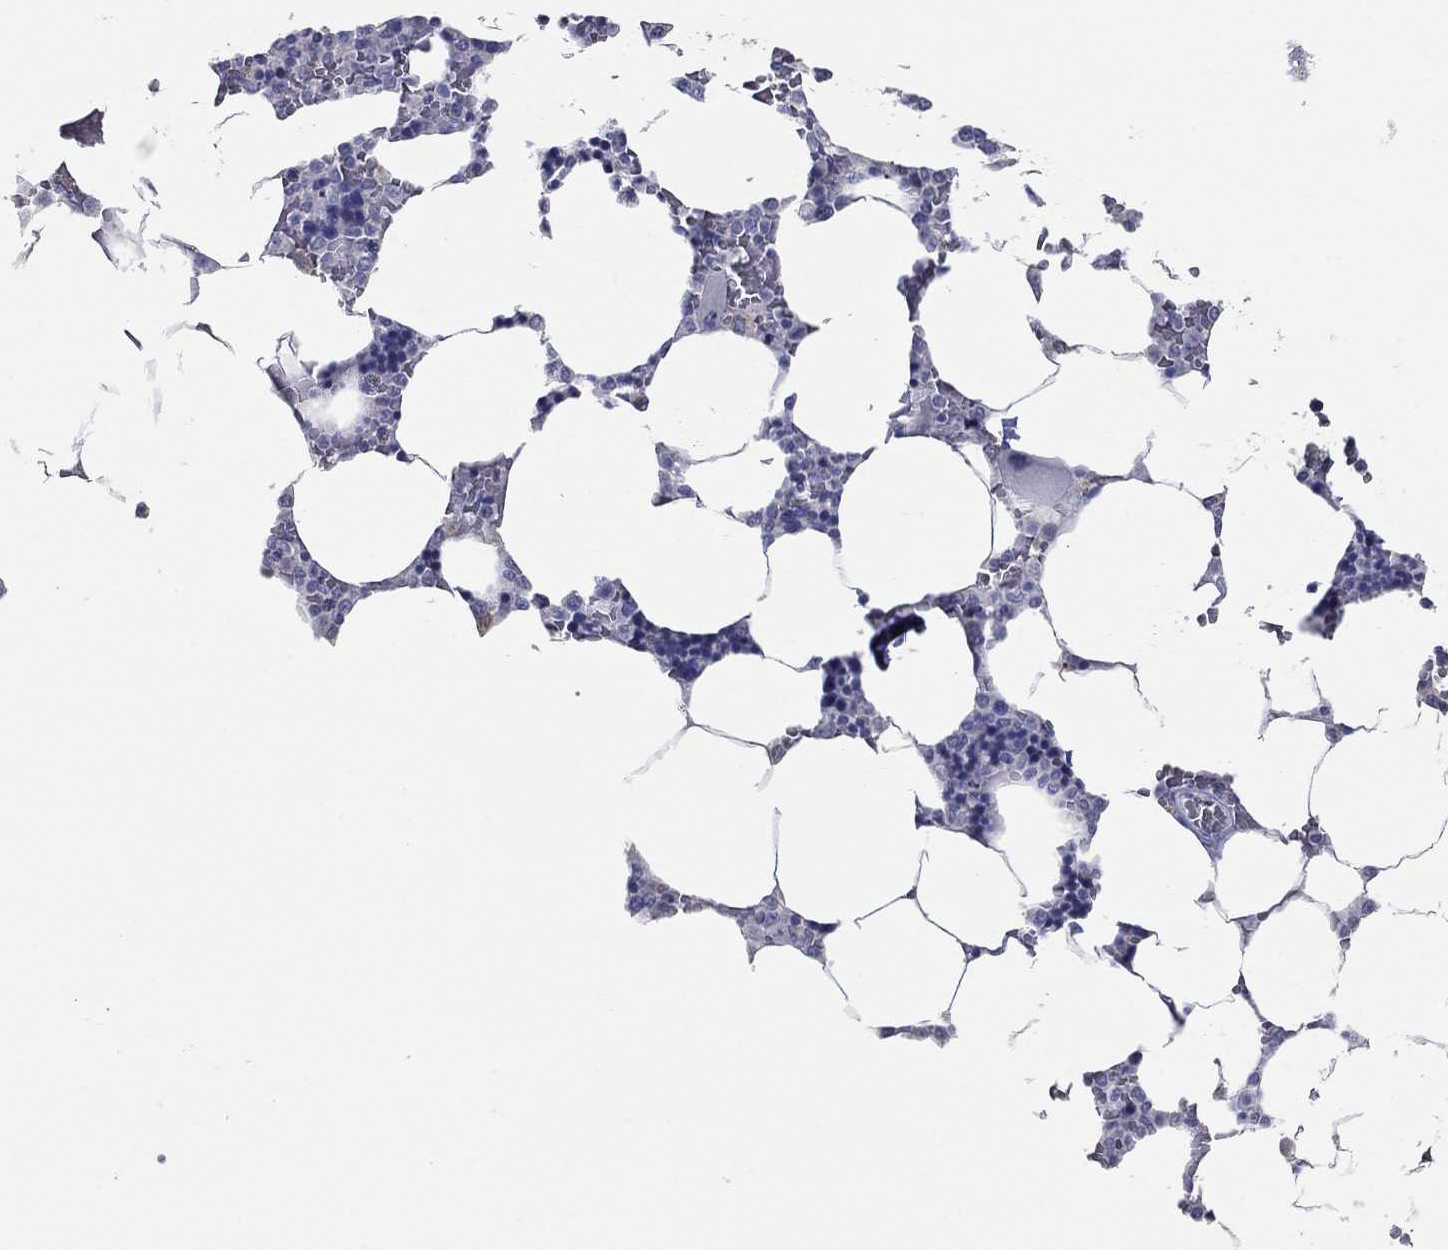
{"staining": {"intensity": "negative", "quantity": "none", "location": "none"}, "tissue": "bone marrow", "cell_type": "Hematopoietic cells", "image_type": "normal", "snomed": [{"axis": "morphology", "description": "Normal tissue, NOS"}, {"axis": "topography", "description": "Bone marrow"}], "caption": "Protein analysis of unremarkable bone marrow exhibits no significant staining in hematopoietic cells.", "gene": "ITGAE", "patient": {"sex": "male", "age": 63}}